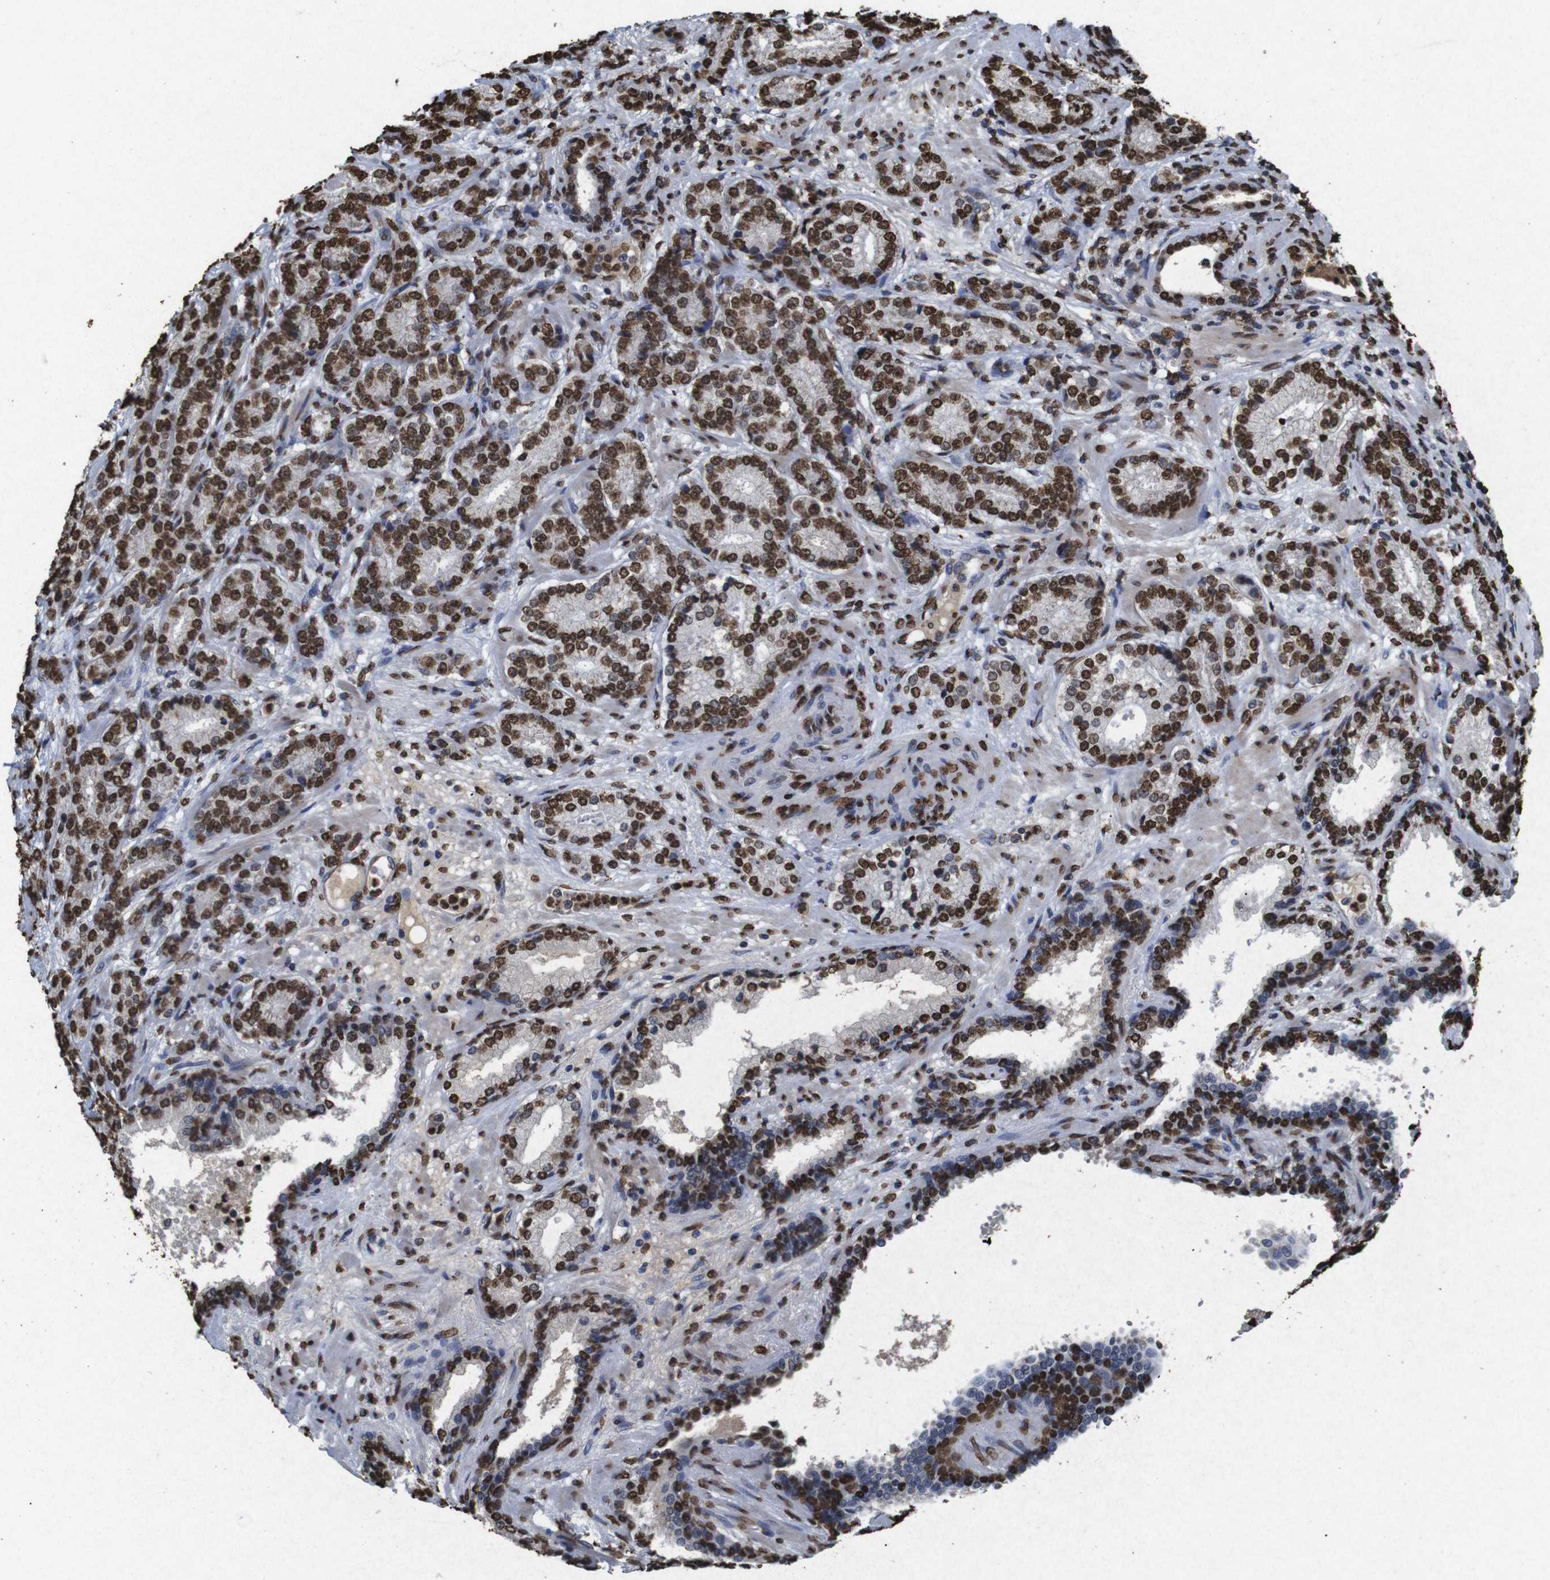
{"staining": {"intensity": "strong", "quantity": ">75%", "location": "nuclear"}, "tissue": "prostate cancer", "cell_type": "Tumor cells", "image_type": "cancer", "snomed": [{"axis": "morphology", "description": "Adenocarcinoma, High grade"}, {"axis": "topography", "description": "Prostate"}], "caption": "Immunohistochemical staining of human adenocarcinoma (high-grade) (prostate) displays strong nuclear protein expression in about >75% of tumor cells. The staining was performed using DAB, with brown indicating positive protein expression. Nuclei are stained blue with hematoxylin.", "gene": "MDM2", "patient": {"sex": "male", "age": 61}}